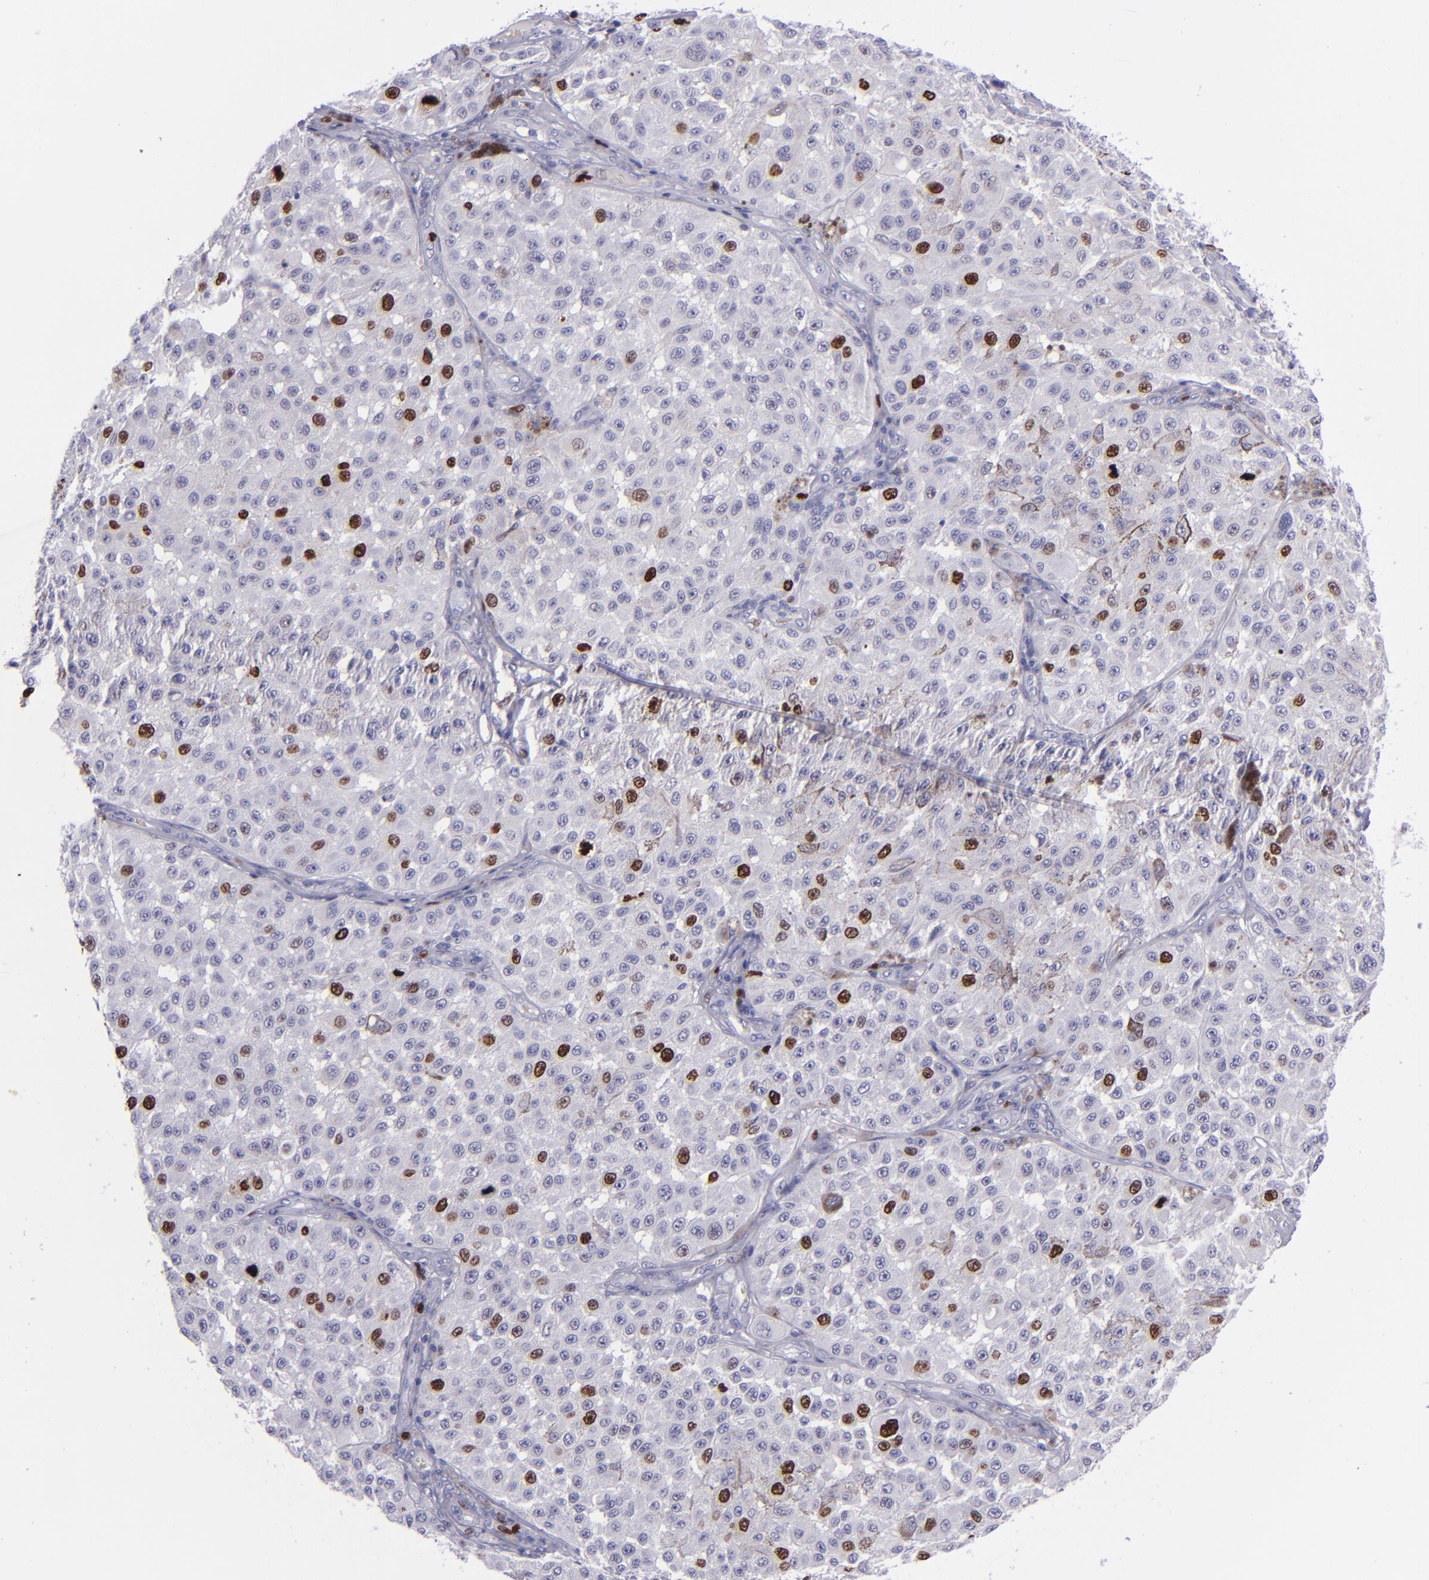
{"staining": {"intensity": "strong", "quantity": "<25%", "location": "nuclear"}, "tissue": "melanoma", "cell_type": "Tumor cells", "image_type": "cancer", "snomed": [{"axis": "morphology", "description": "Malignant melanoma, NOS"}, {"axis": "topography", "description": "Skin"}], "caption": "This photomicrograph displays melanoma stained with immunohistochemistry to label a protein in brown. The nuclear of tumor cells show strong positivity for the protein. Nuclei are counter-stained blue.", "gene": "TOP2A", "patient": {"sex": "female", "age": 64}}